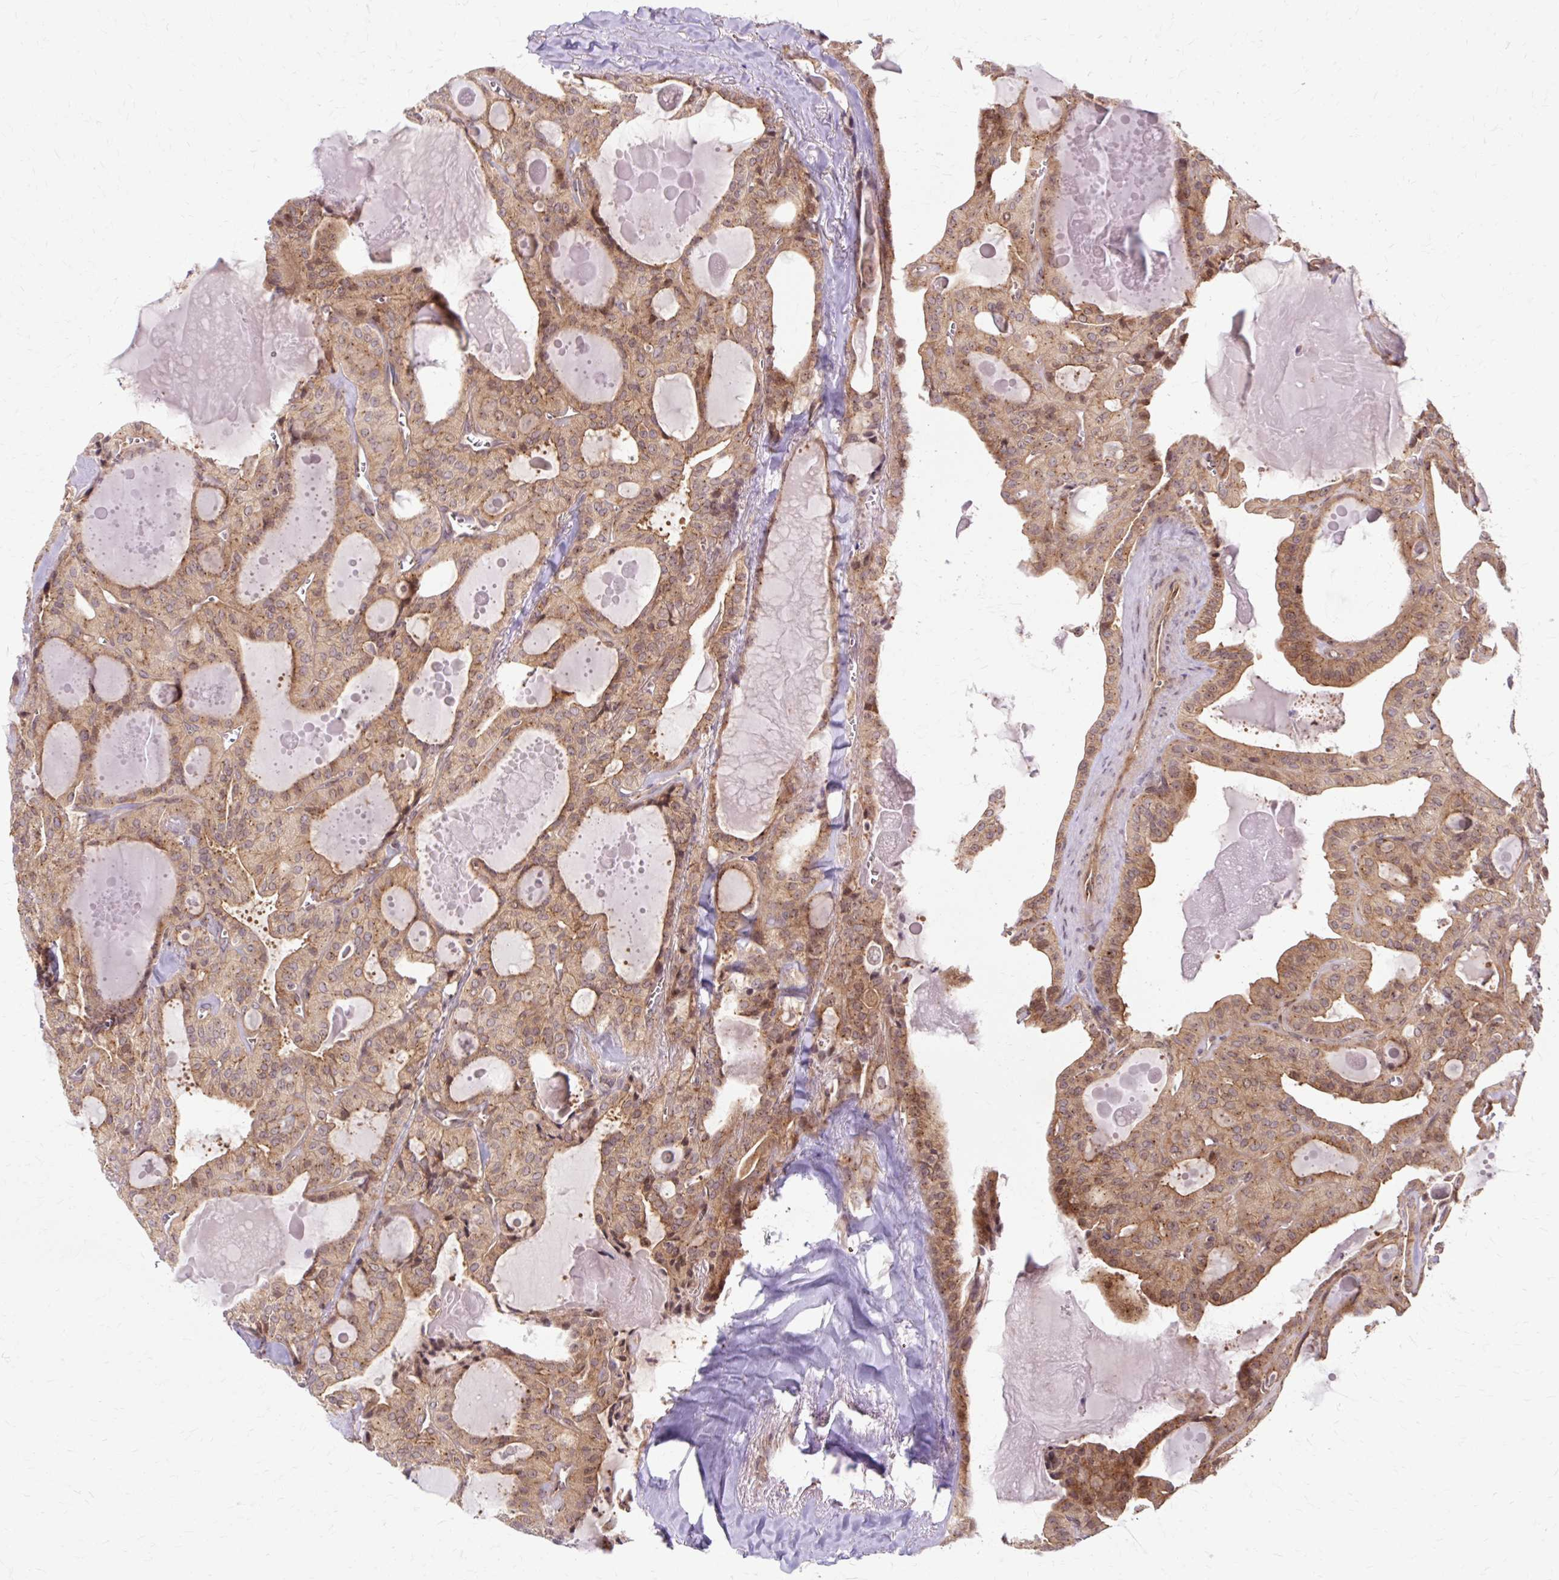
{"staining": {"intensity": "moderate", "quantity": ">75%", "location": "cytoplasmic/membranous"}, "tissue": "thyroid cancer", "cell_type": "Tumor cells", "image_type": "cancer", "snomed": [{"axis": "morphology", "description": "Papillary adenocarcinoma, NOS"}, {"axis": "topography", "description": "Thyroid gland"}], "caption": "High-magnification brightfield microscopy of papillary adenocarcinoma (thyroid) stained with DAB (brown) and counterstained with hematoxylin (blue). tumor cells exhibit moderate cytoplasmic/membranous staining is appreciated in about>75% of cells. (brown staining indicates protein expression, while blue staining denotes nuclei).", "gene": "MZT2B", "patient": {"sex": "male", "age": 52}}